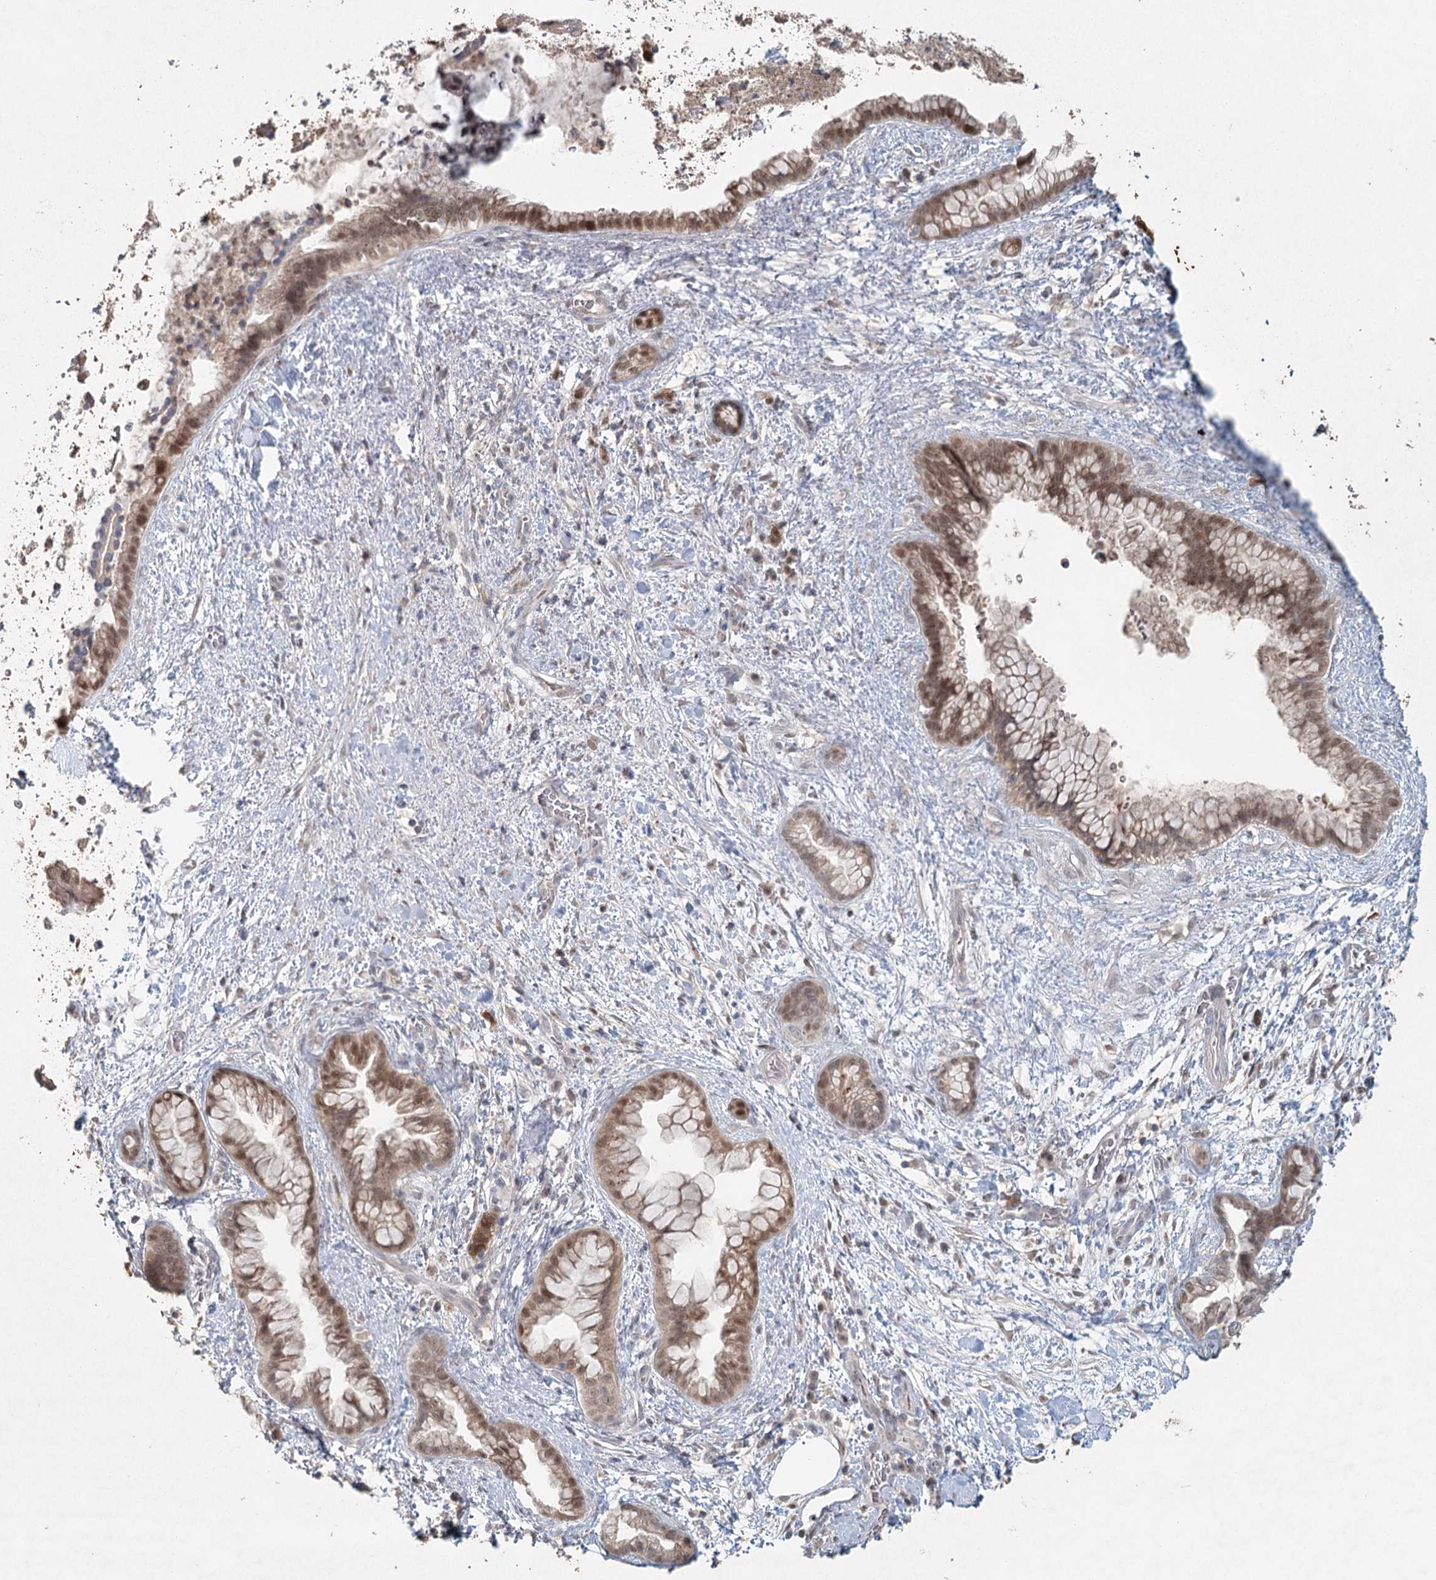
{"staining": {"intensity": "moderate", "quantity": "25%-75%", "location": "nuclear"}, "tissue": "pancreatic cancer", "cell_type": "Tumor cells", "image_type": "cancer", "snomed": [{"axis": "morphology", "description": "Adenocarcinoma, NOS"}, {"axis": "topography", "description": "Pancreas"}], "caption": "Adenocarcinoma (pancreatic) stained with a brown dye shows moderate nuclear positive positivity in approximately 25%-75% of tumor cells.", "gene": "ADK", "patient": {"sex": "female", "age": 78}}